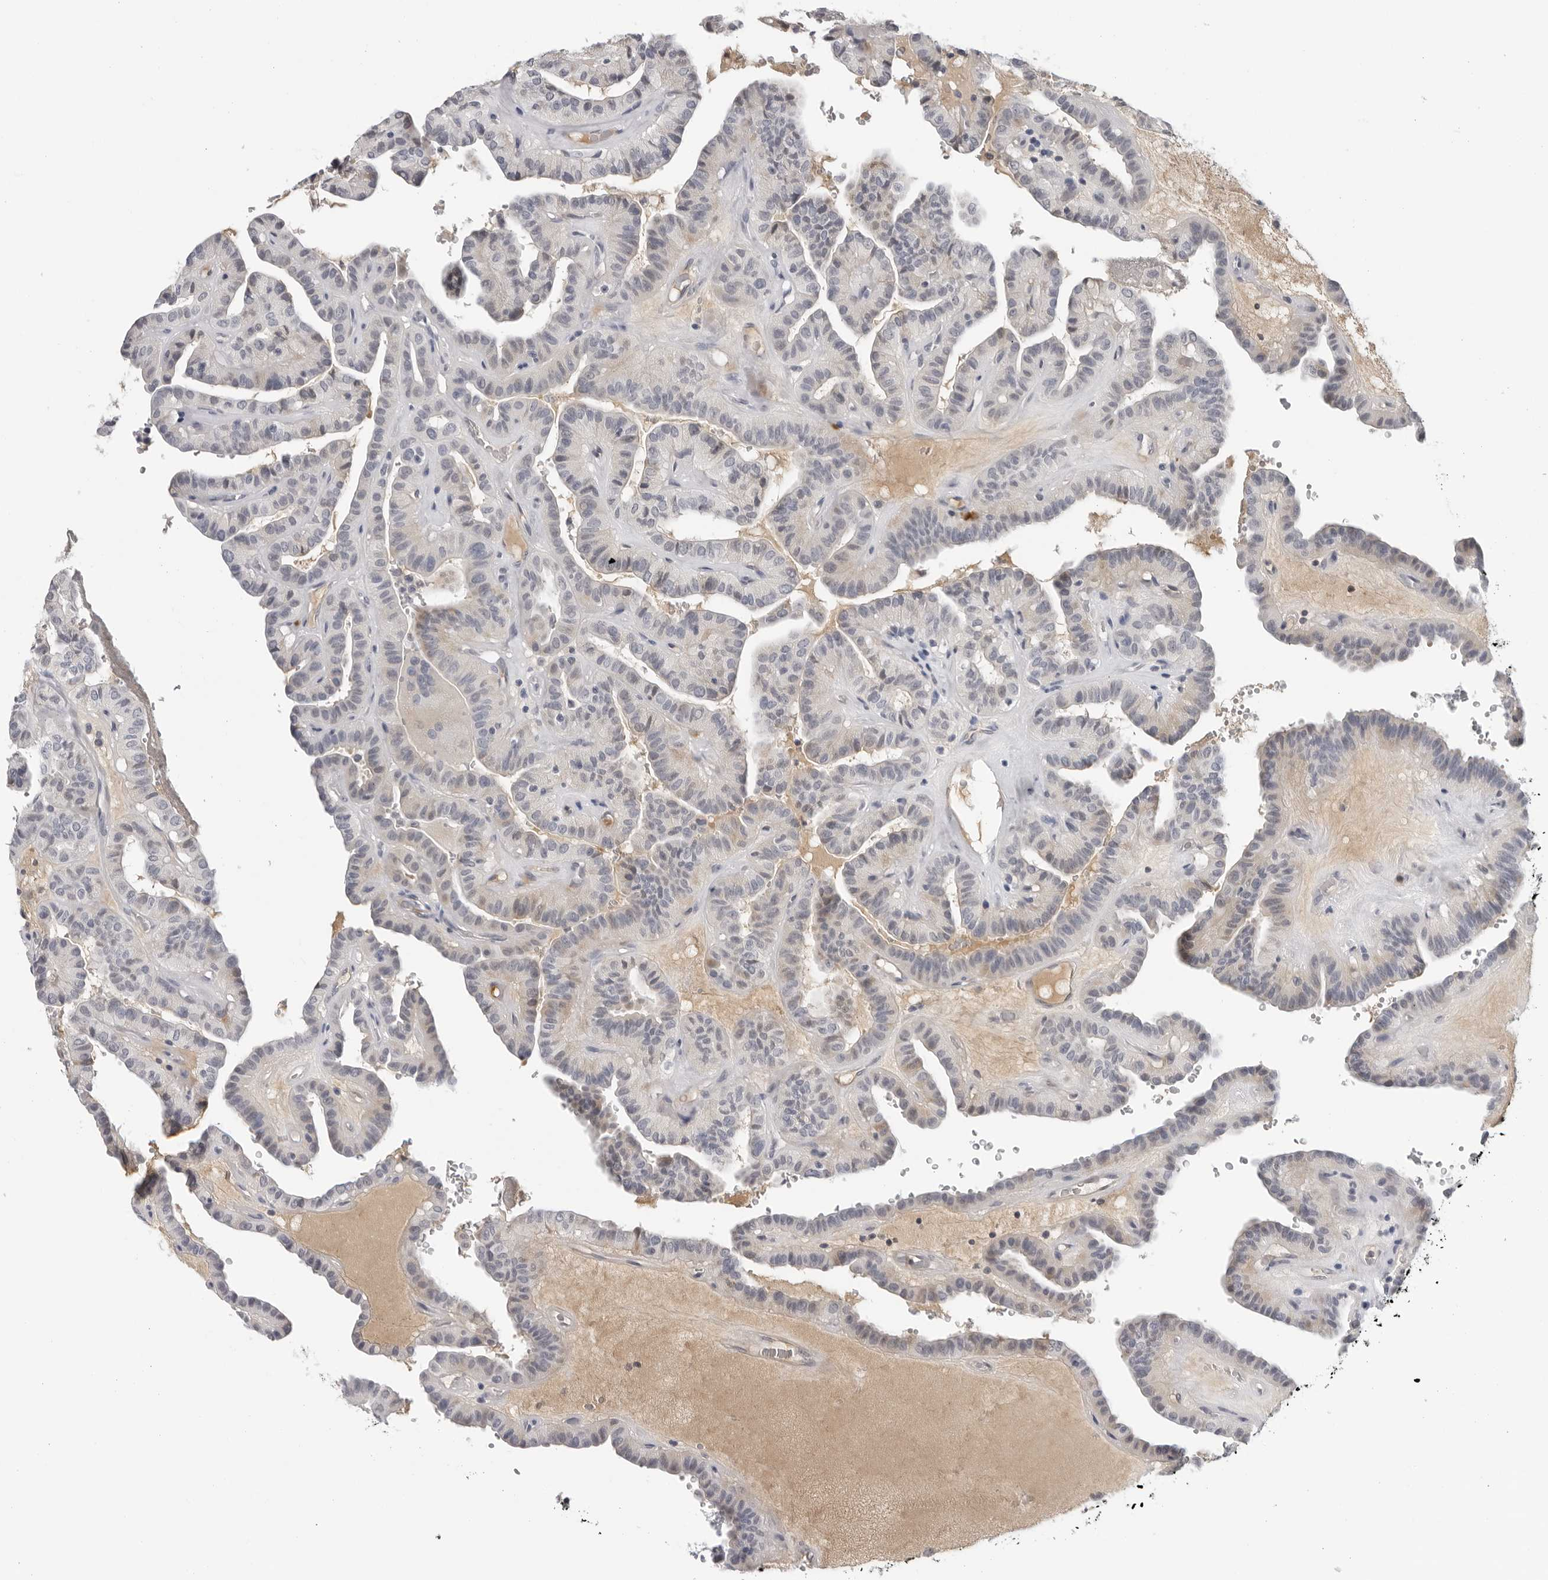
{"staining": {"intensity": "negative", "quantity": "none", "location": "none"}, "tissue": "thyroid cancer", "cell_type": "Tumor cells", "image_type": "cancer", "snomed": [{"axis": "morphology", "description": "Papillary adenocarcinoma, NOS"}, {"axis": "topography", "description": "Thyroid gland"}], "caption": "Thyroid cancer stained for a protein using immunohistochemistry displays no expression tumor cells.", "gene": "ZNF502", "patient": {"sex": "male", "age": 77}}